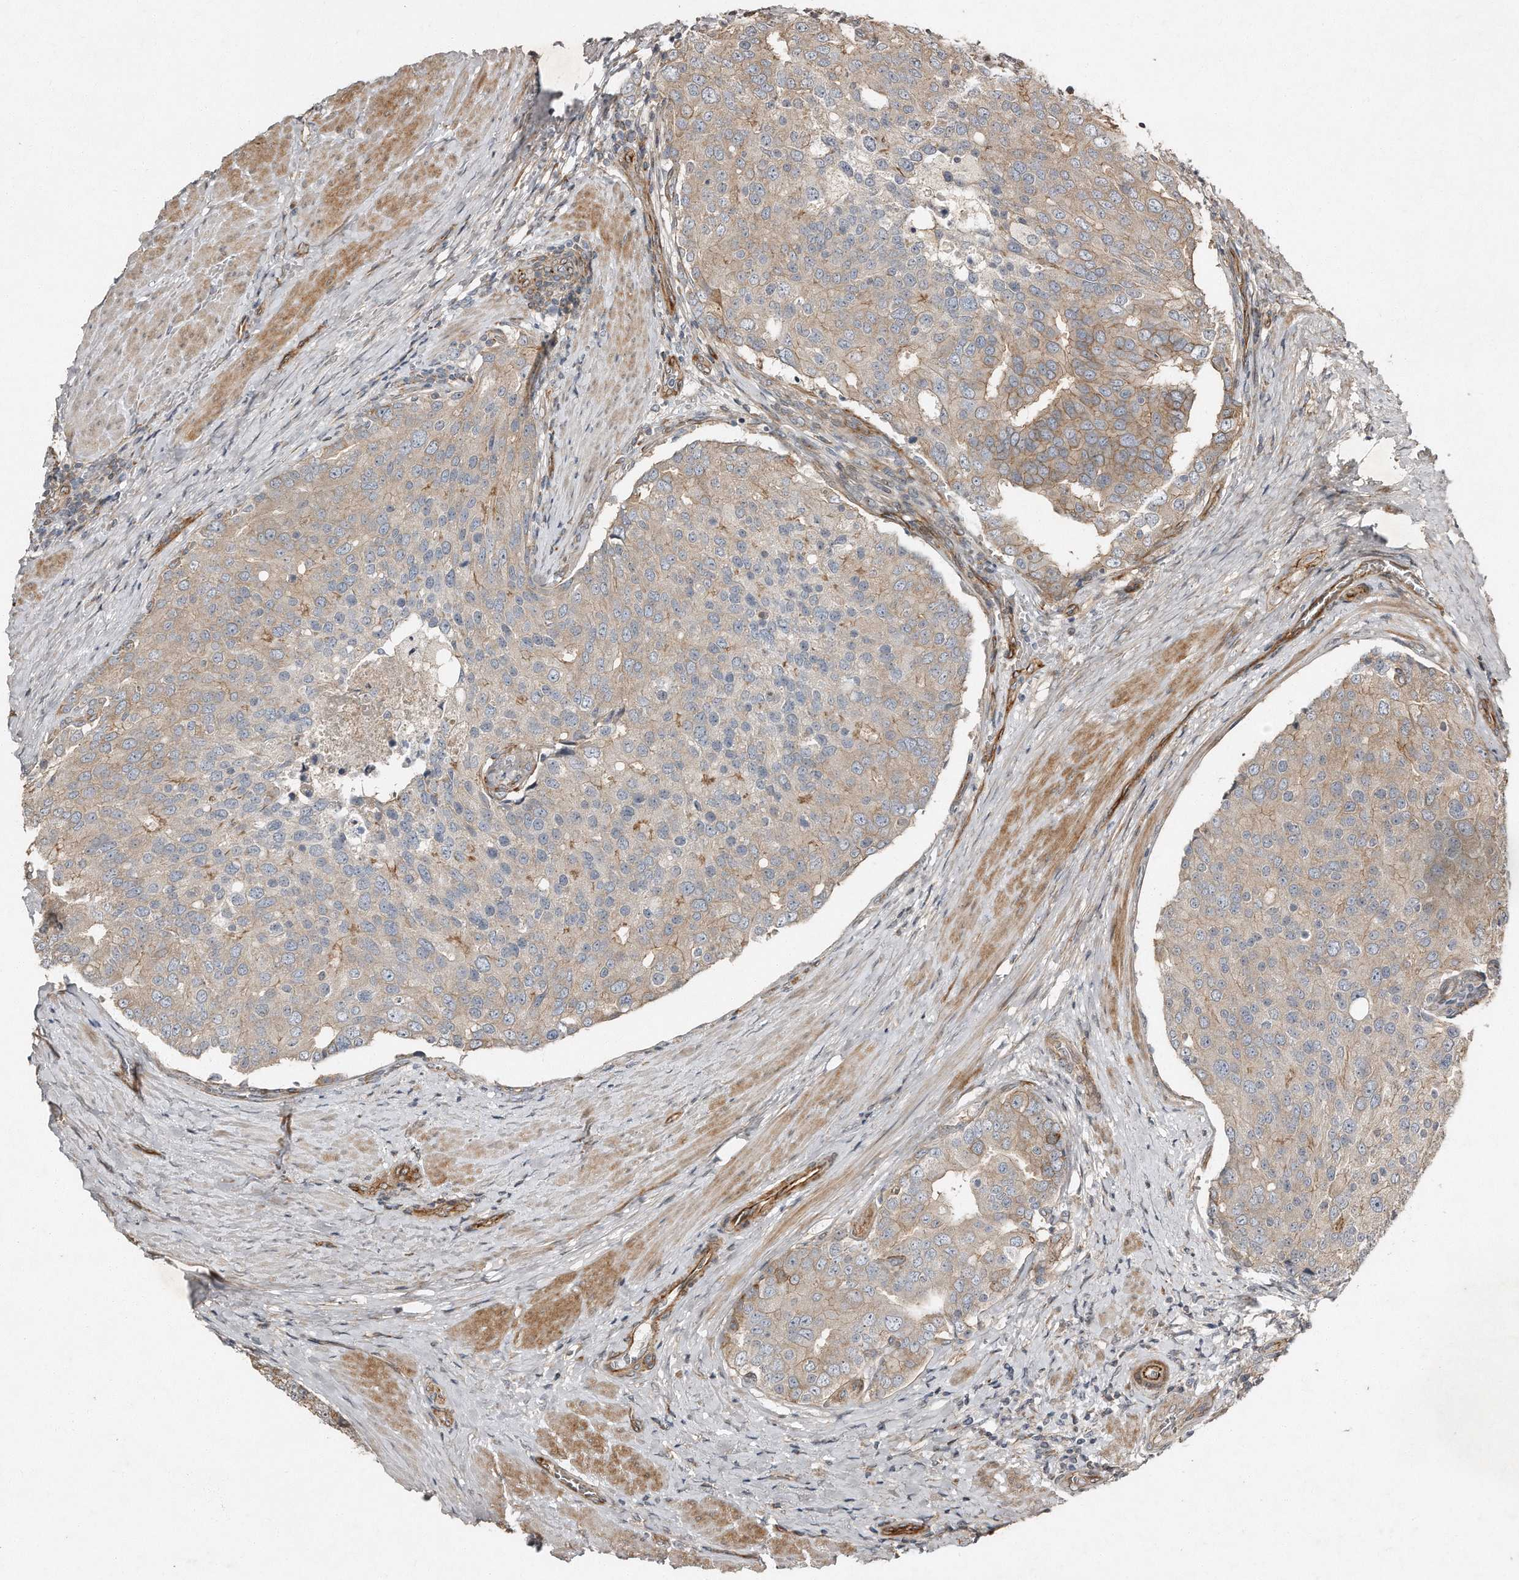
{"staining": {"intensity": "weak", "quantity": "25%-75%", "location": "cytoplasmic/membranous"}, "tissue": "prostate cancer", "cell_type": "Tumor cells", "image_type": "cancer", "snomed": [{"axis": "morphology", "description": "Adenocarcinoma, High grade"}, {"axis": "topography", "description": "Prostate"}], "caption": "There is low levels of weak cytoplasmic/membranous positivity in tumor cells of prostate cancer, as demonstrated by immunohistochemical staining (brown color).", "gene": "SNAP47", "patient": {"sex": "male", "age": 50}}